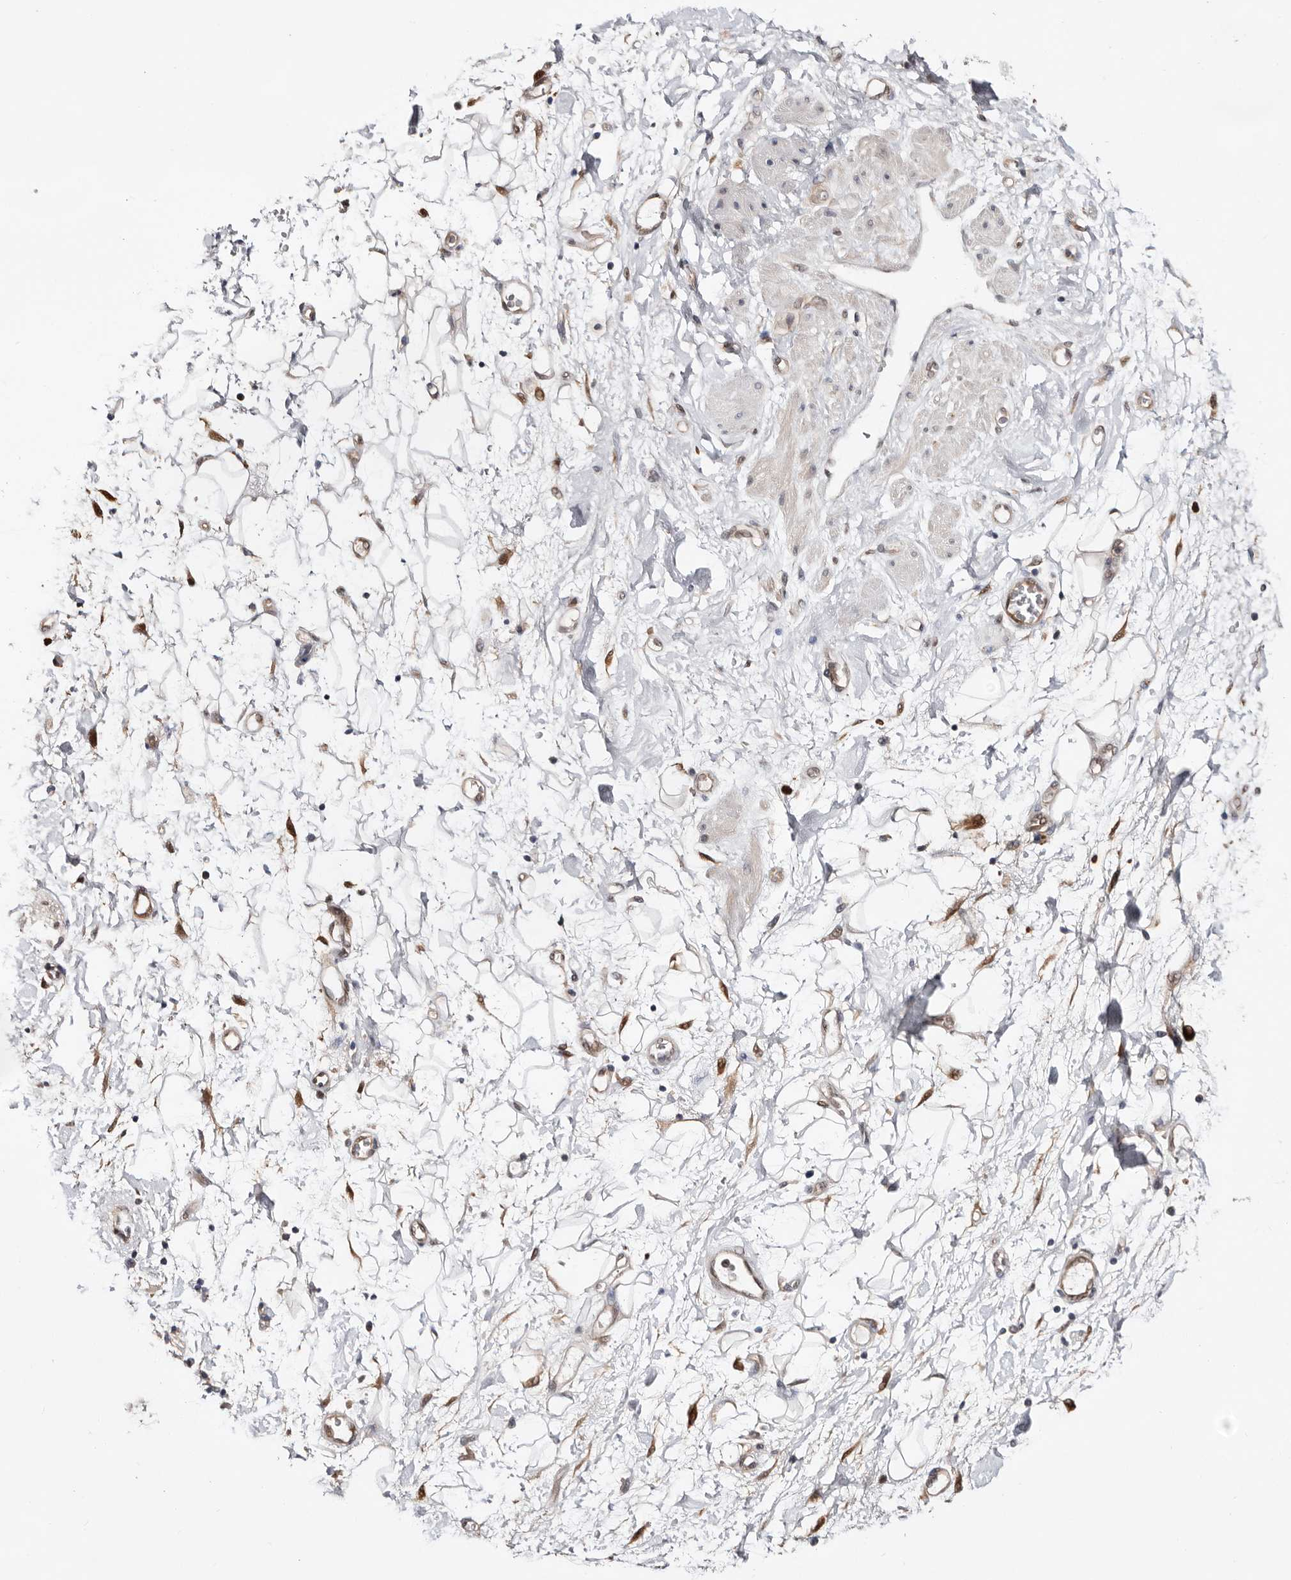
{"staining": {"intensity": "weak", "quantity": "25%-75%", "location": "cytoplasmic/membranous"}, "tissue": "adipose tissue", "cell_type": "Adipocytes", "image_type": "normal", "snomed": [{"axis": "morphology", "description": "Normal tissue, NOS"}, {"axis": "morphology", "description": "Adenocarcinoma, NOS"}, {"axis": "topography", "description": "Pancreas"}, {"axis": "topography", "description": "Peripheral nerve tissue"}], "caption": "The photomicrograph shows immunohistochemical staining of benign adipose tissue. There is weak cytoplasmic/membranous expression is identified in approximately 25%-75% of adipocytes. (IHC, brightfield microscopy, high magnification).", "gene": "TP53I3", "patient": {"sex": "male", "age": 59}}